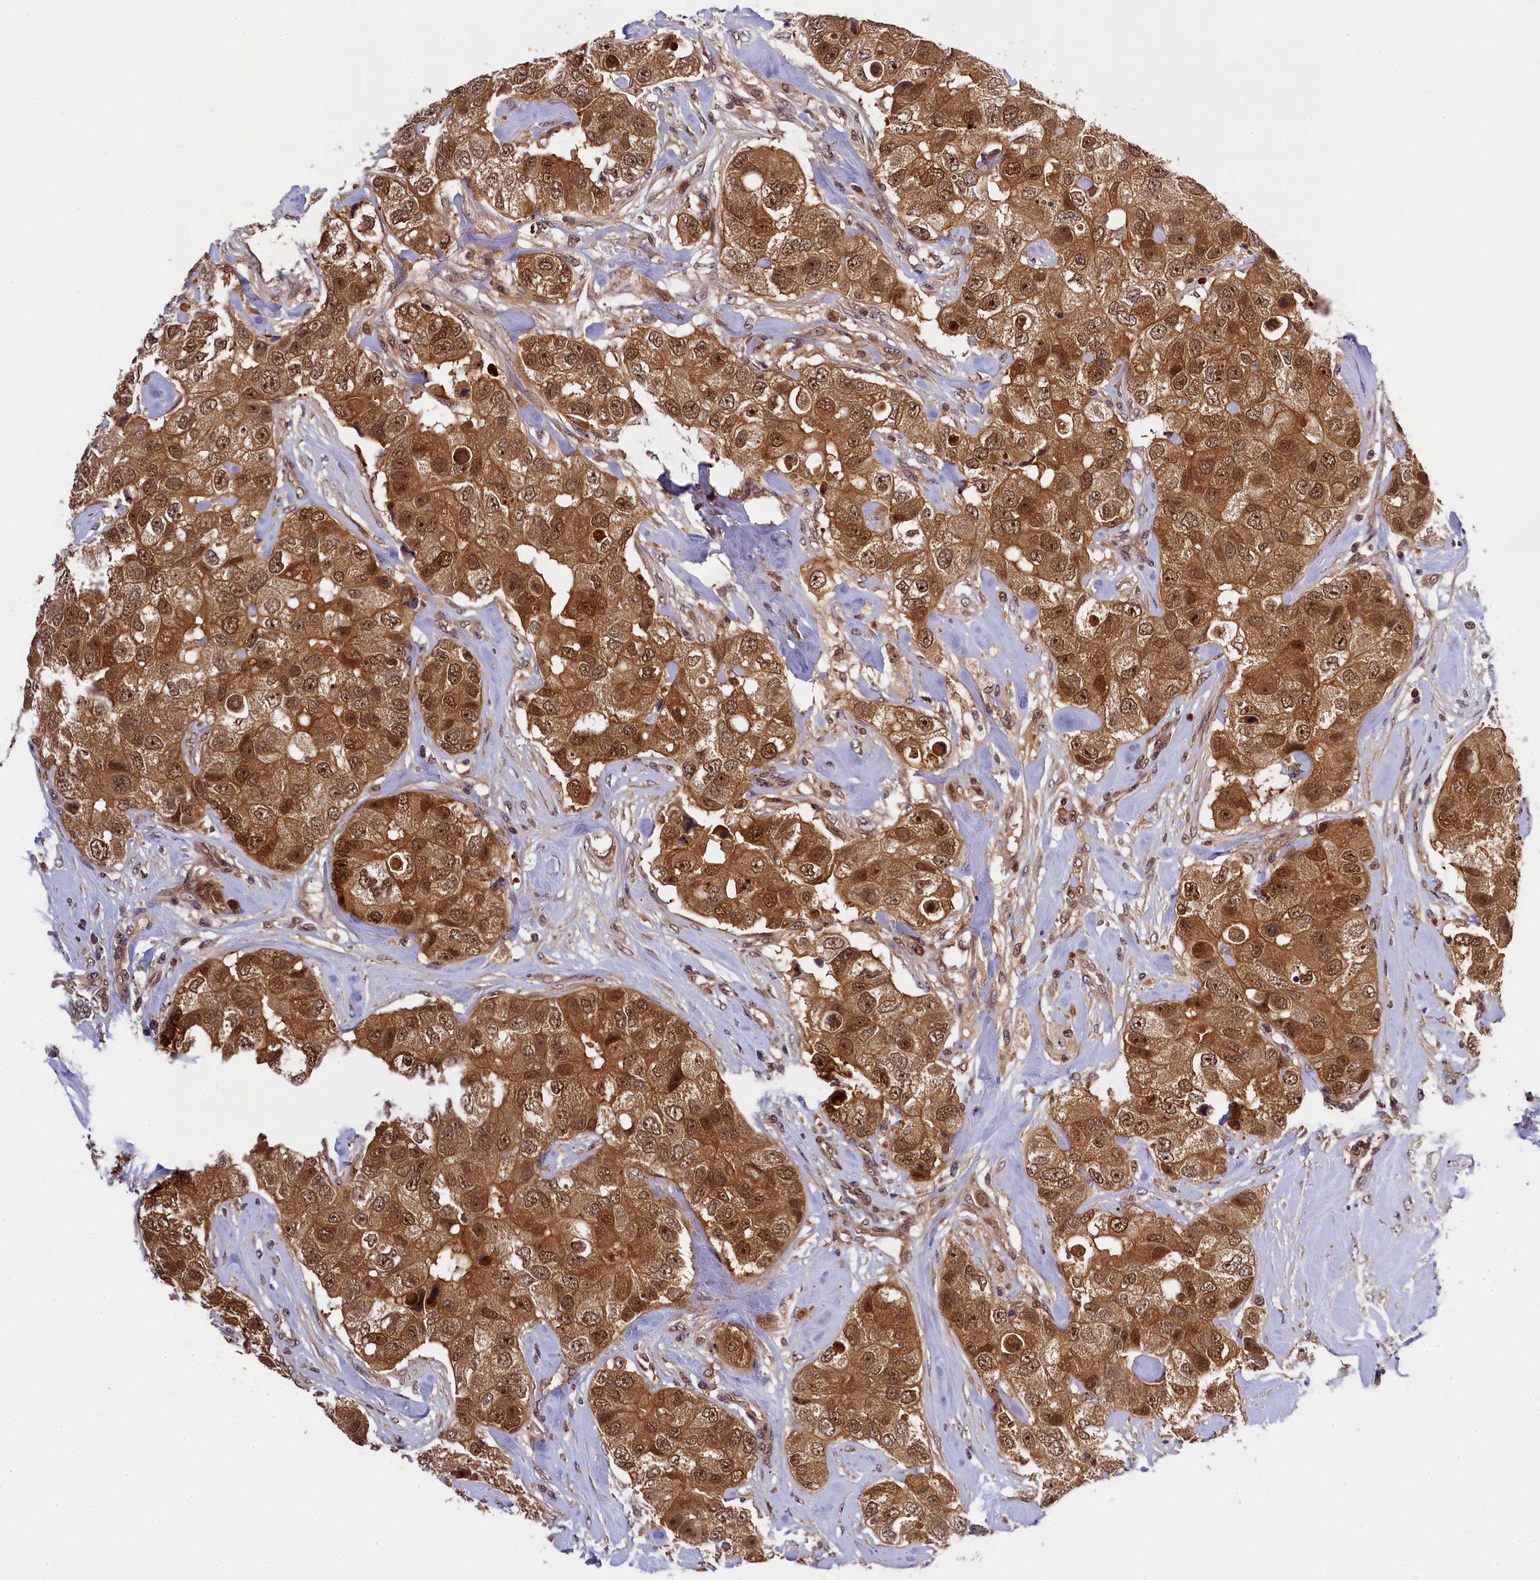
{"staining": {"intensity": "moderate", "quantity": ">75%", "location": "cytoplasmic/membranous,nuclear"}, "tissue": "breast cancer", "cell_type": "Tumor cells", "image_type": "cancer", "snomed": [{"axis": "morphology", "description": "Duct carcinoma"}, {"axis": "topography", "description": "Breast"}], "caption": "Immunohistochemical staining of breast intraductal carcinoma displays medium levels of moderate cytoplasmic/membranous and nuclear staining in about >75% of tumor cells.", "gene": "EIF6", "patient": {"sex": "female", "age": 62}}